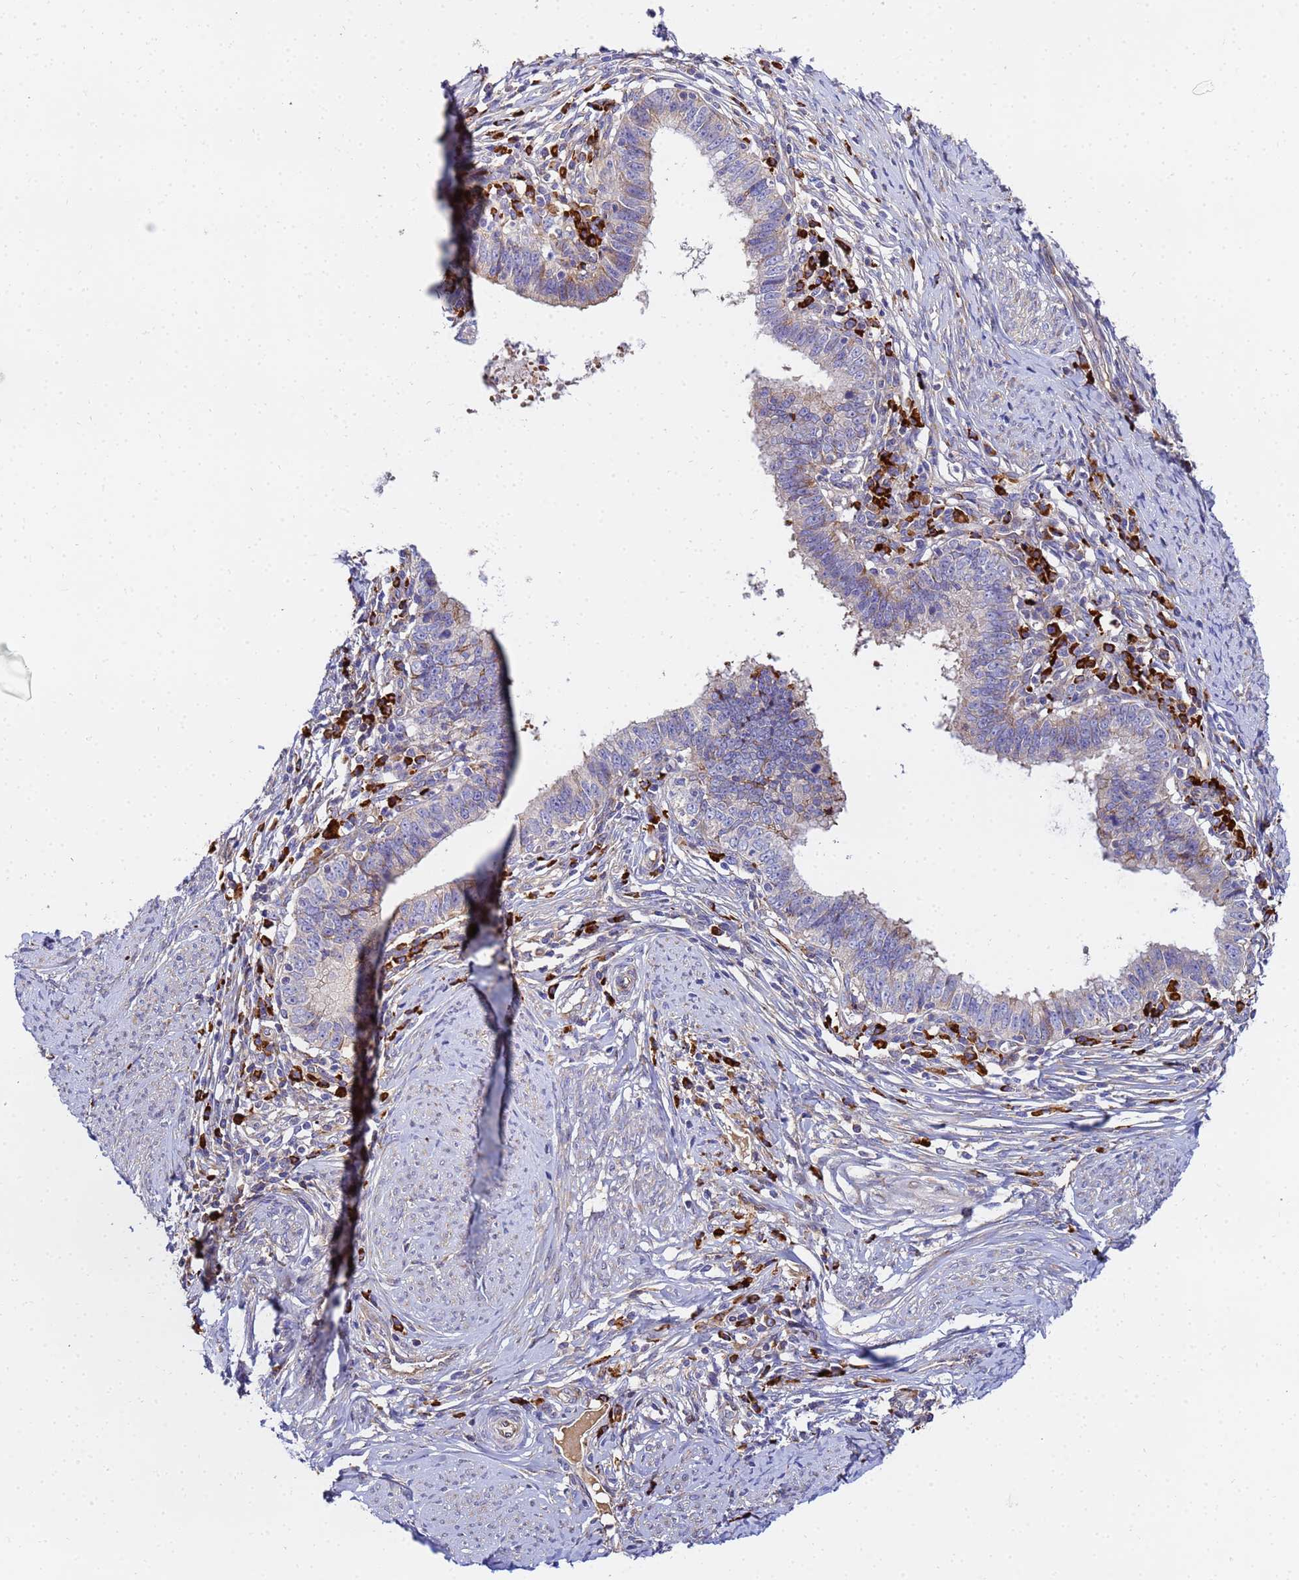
{"staining": {"intensity": "weak", "quantity": "<25%", "location": "cytoplasmic/membranous"}, "tissue": "cervical cancer", "cell_type": "Tumor cells", "image_type": "cancer", "snomed": [{"axis": "morphology", "description": "Adenocarcinoma, NOS"}, {"axis": "topography", "description": "Cervix"}], "caption": "A high-resolution image shows IHC staining of cervical cancer, which exhibits no significant staining in tumor cells.", "gene": "POM121", "patient": {"sex": "female", "age": 36}}